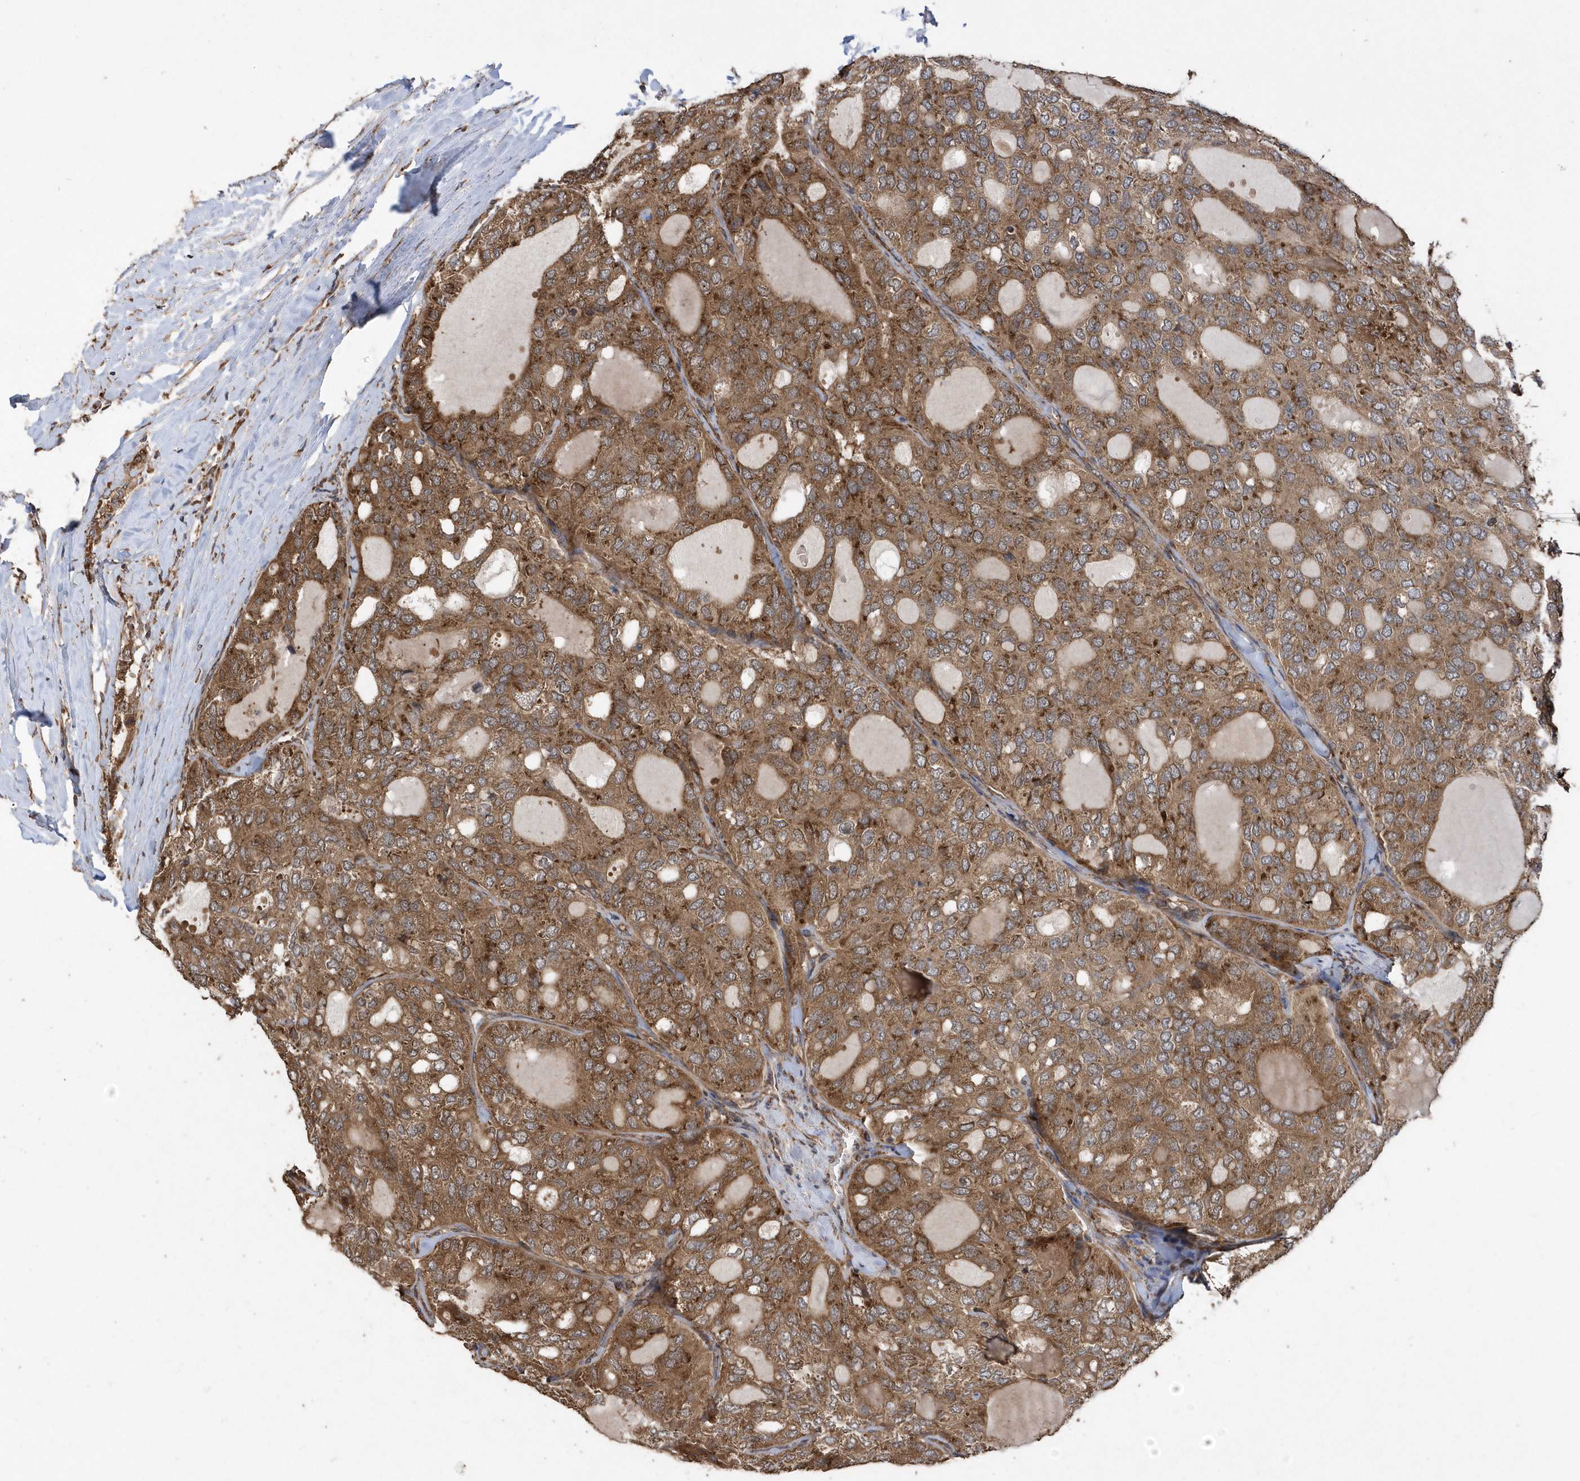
{"staining": {"intensity": "moderate", "quantity": ">75%", "location": "cytoplasmic/membranous"}, "tissue": "thyroid cancer", "cell_type": "Tumor cells", "image_type": "cancer", "snomed": [{"axis": "morphology", "description": "Follicular adenoma carcinoma, NOS"}, {"axis": "topography", "description": "Thyroid gland"}], "caption": "This is a micrograph of IHC staining of follicular adenoma carcinoma (thyroid), which shows moderate expression in the cytoplasmic/membranous of tumor cells.", "gene": "WASHC5", "patient": {"sex": "male", "age": 75}}